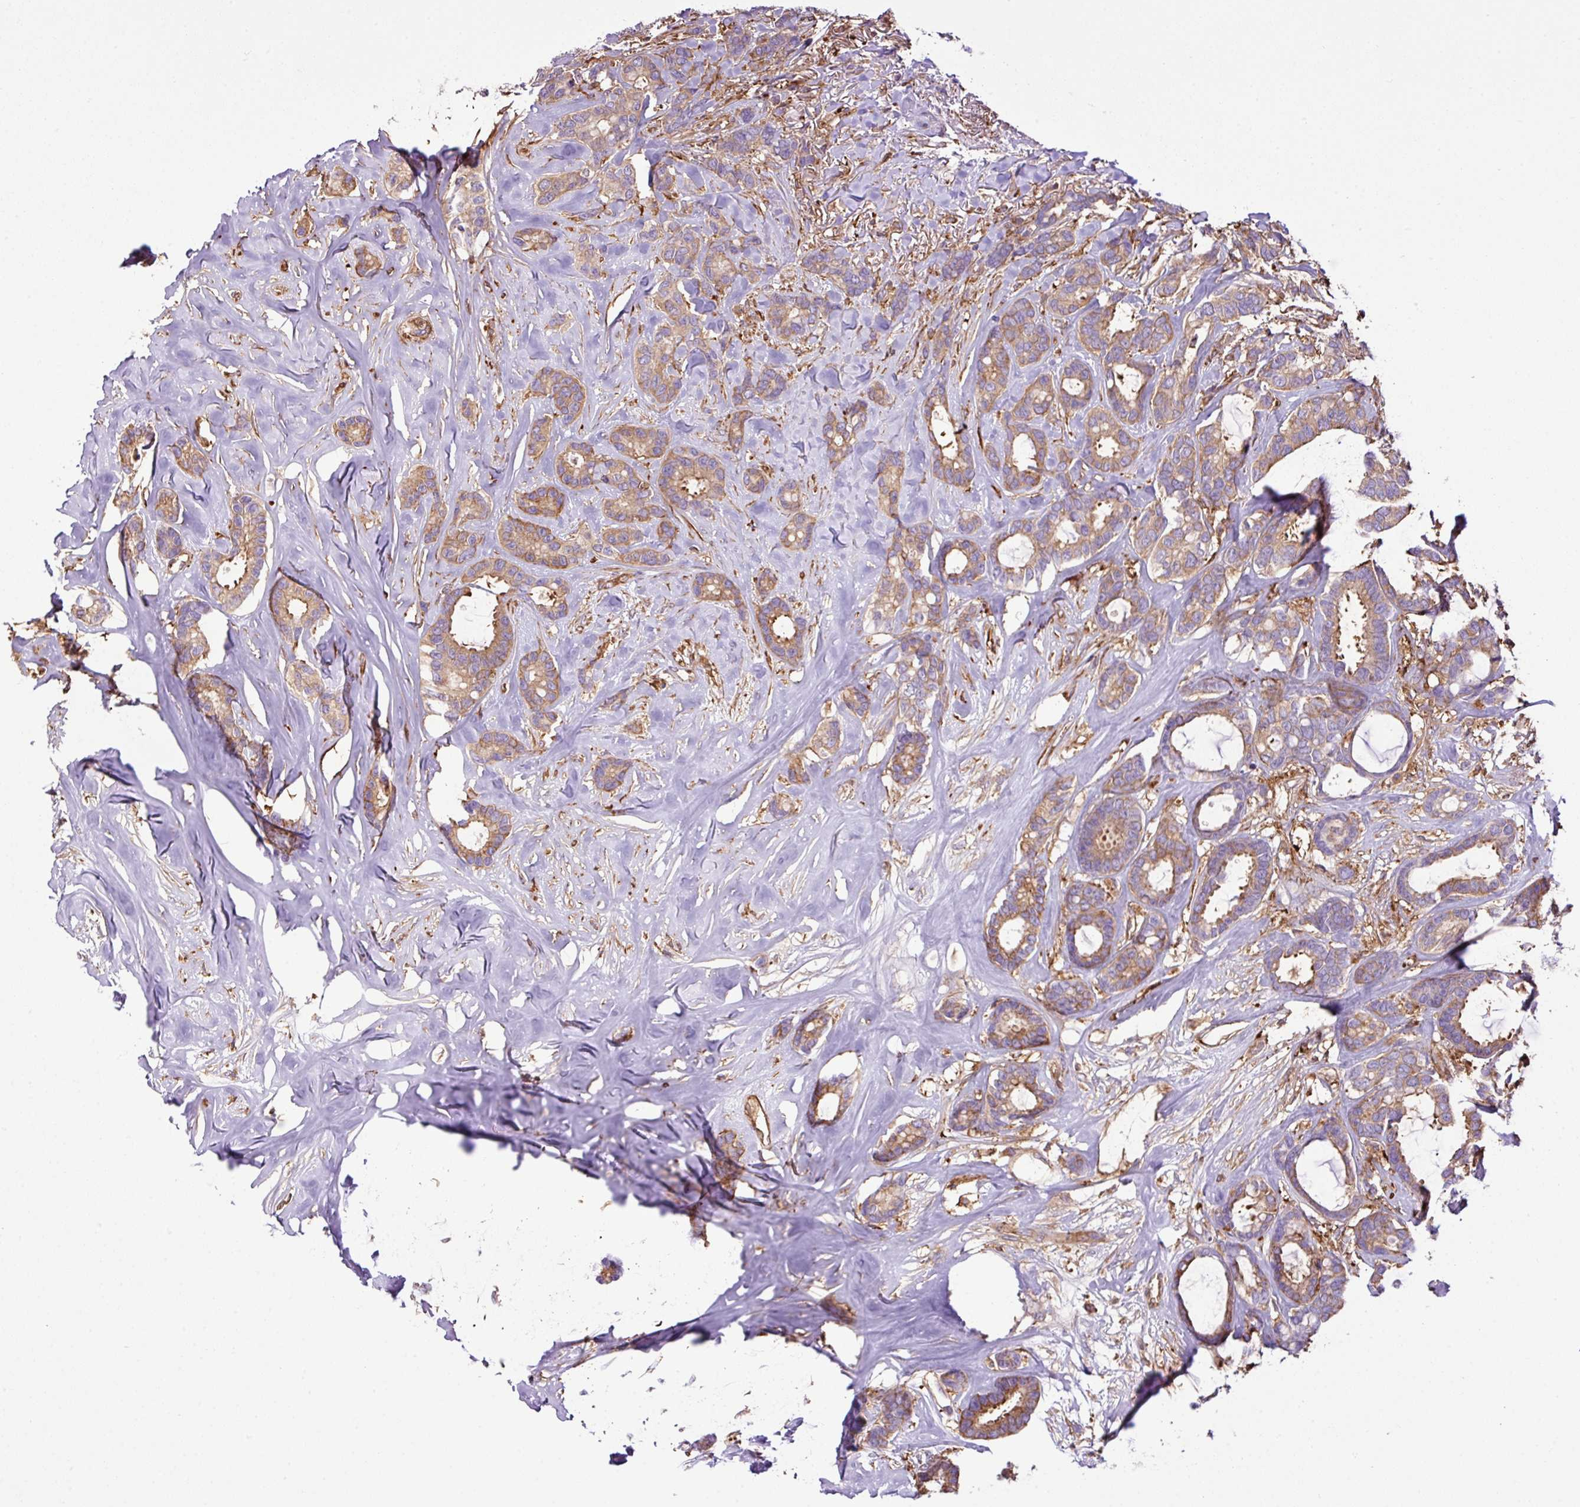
{"staining": {"intensity": "moderate", "quantity": ">75%", "location": "cytoplasmic/membranous"}, "tissue": "breast cancer", "cell_type": "Tumor cells", "image_type": "cancer", "snomed": [{"axis": "morphology", "description": "Duct carcinoma"}, {"axis": "topography", "description": "Breast"}], "caption": "The micrograph displays staining of breast cancer, revealing moderate cytoplasmic/membranous protein expression (brown color) within tumor cells.", "gene": "PGAP6", "patient": {"sex": "female", "age": 87}}